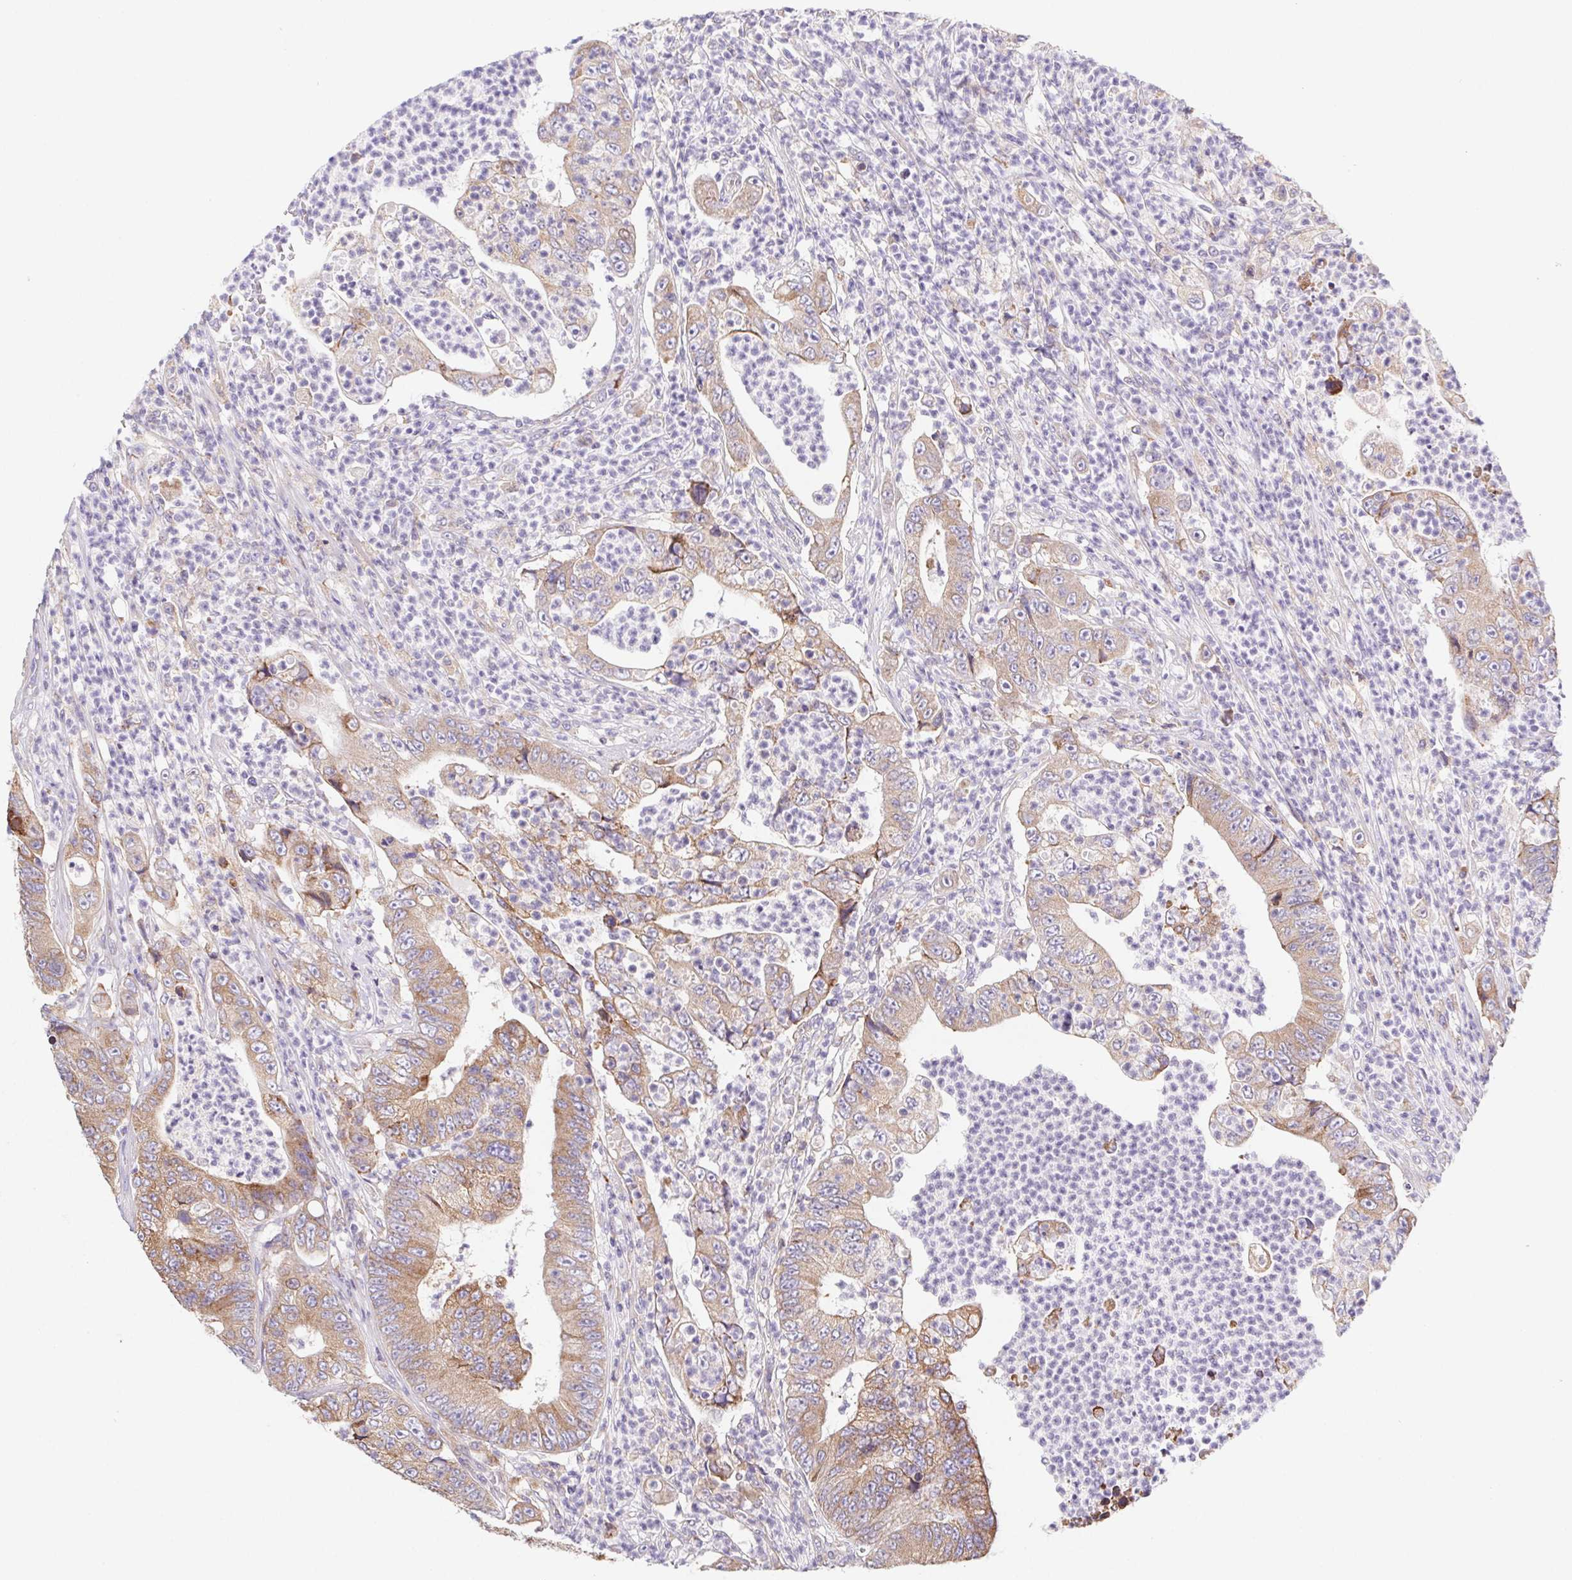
{"staining": {"intensity": "moderate", "quantity": ">75%", "location": "cytoplasmic/membranous"}, "tissue": "colorectal cancer", "cell_type": "Tumor cells", "image_type": "cancer", "snomed": [{"axis": "morphology", "description": "Adenocarcinoma, NOS"}, {"axis": "topography", "description": "Colon"}], "caption": "Immunohistochemistry (IHC) (DAB (3,3'-diaminobenzidine)) staining of colorectal adenocarcinoma displays moderate cytoplasmic/membranous protein positivity in about >75% of tumor cells. (IHC, brightfield microscopy, high magnification).", "gene": "ADAM8", "patient": {"sex": "female", "age": 48}}